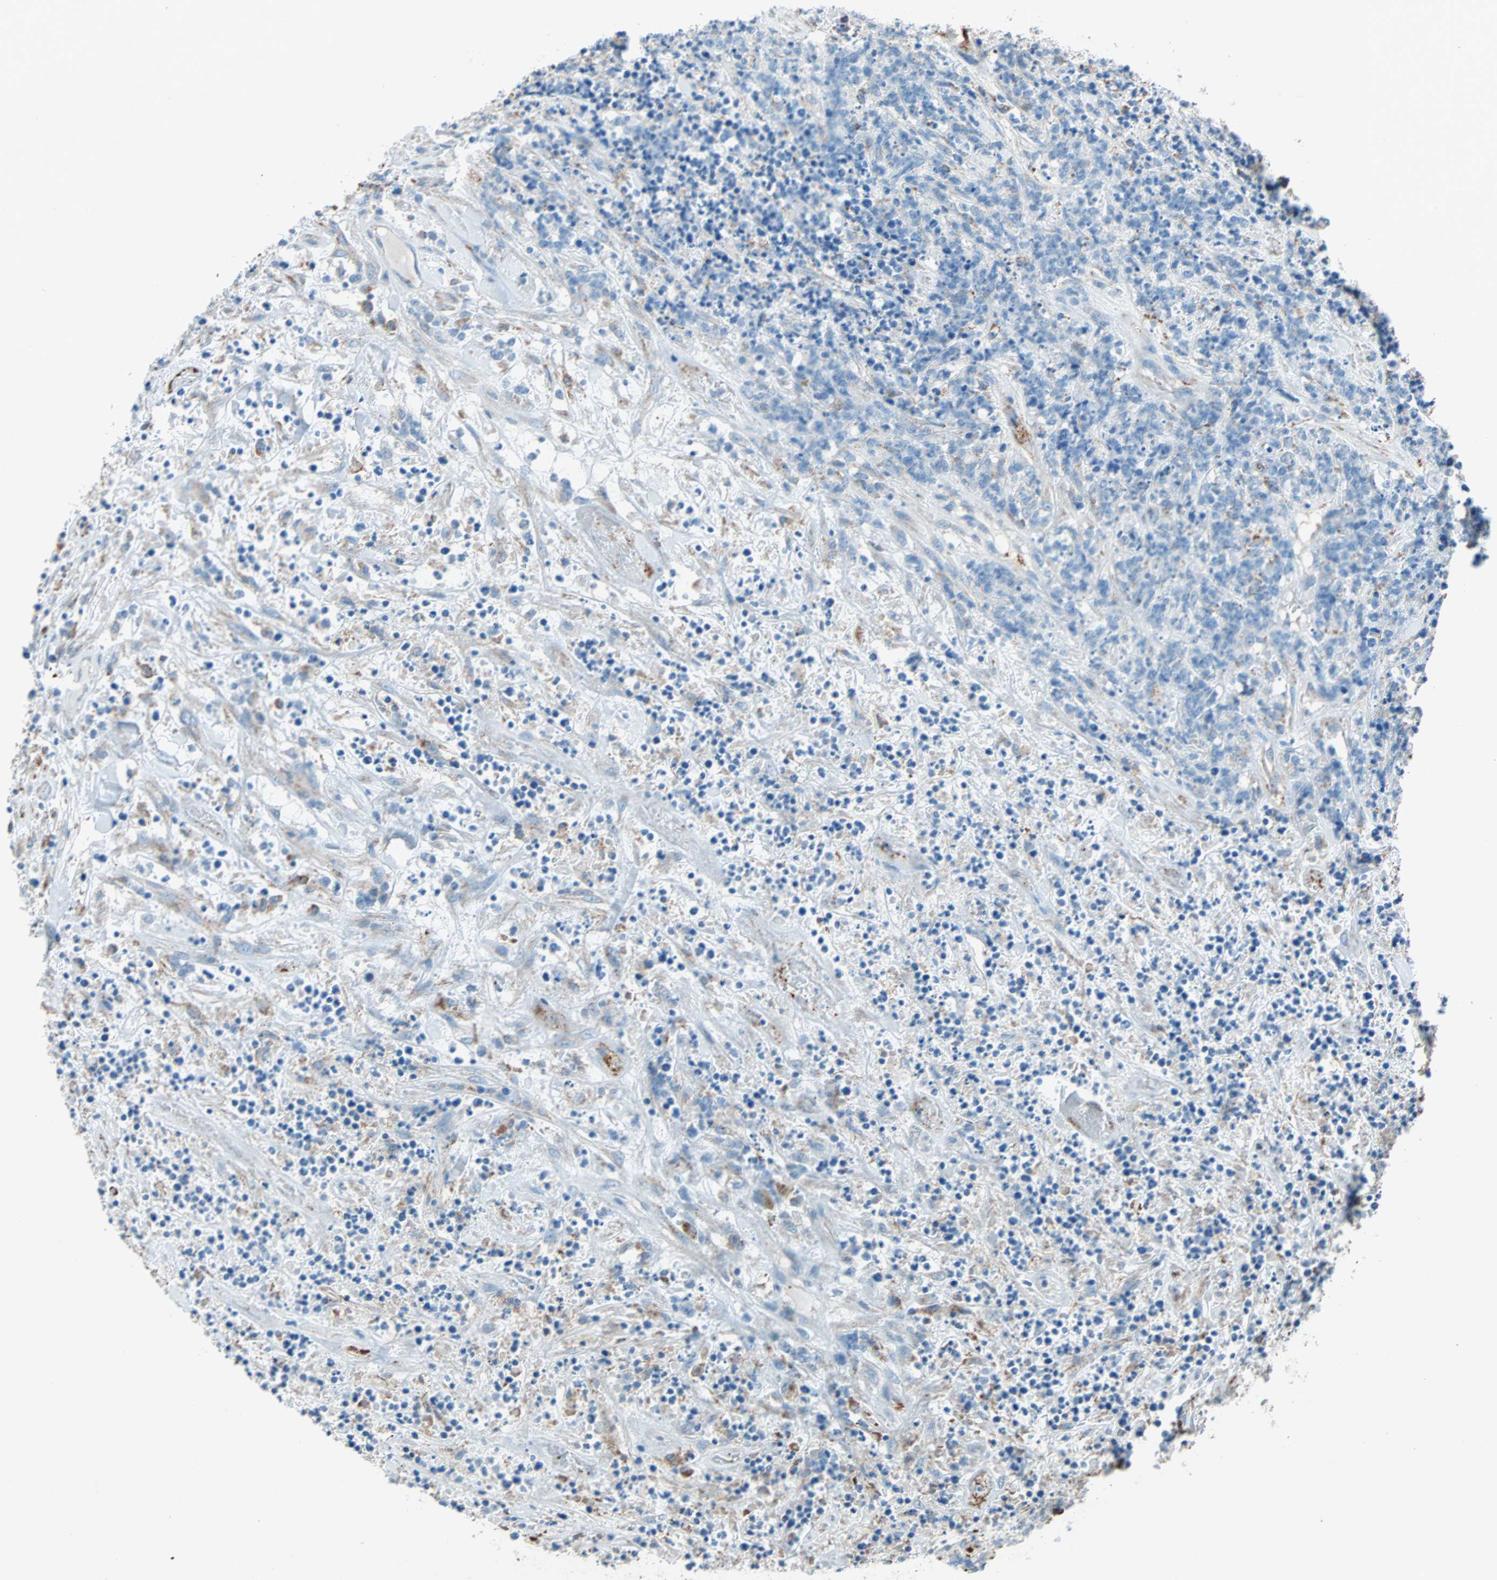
{"staining": {"intensity": "moderate", "quantity": "<25%", "location": "cytoplasmic/membranous"}, "tissue": "lymphoma", "cell_type": "Tumor cells", "image_type": "cancer", "snomed": [{"axis": "morphology", "description": "Malignant lymphoma, non-Hodgkin's type, High grade"}, {"axis": "topography", "description": "Soft tissue"}], "caption": "Moderate cytoplasmic/membranous positivity for a protein is appreciated in approximately <25% of tumor cells of lymphoma using IHC.", "gene": "LY6G6F", "patient": {"sex": "male", "age": 18}}